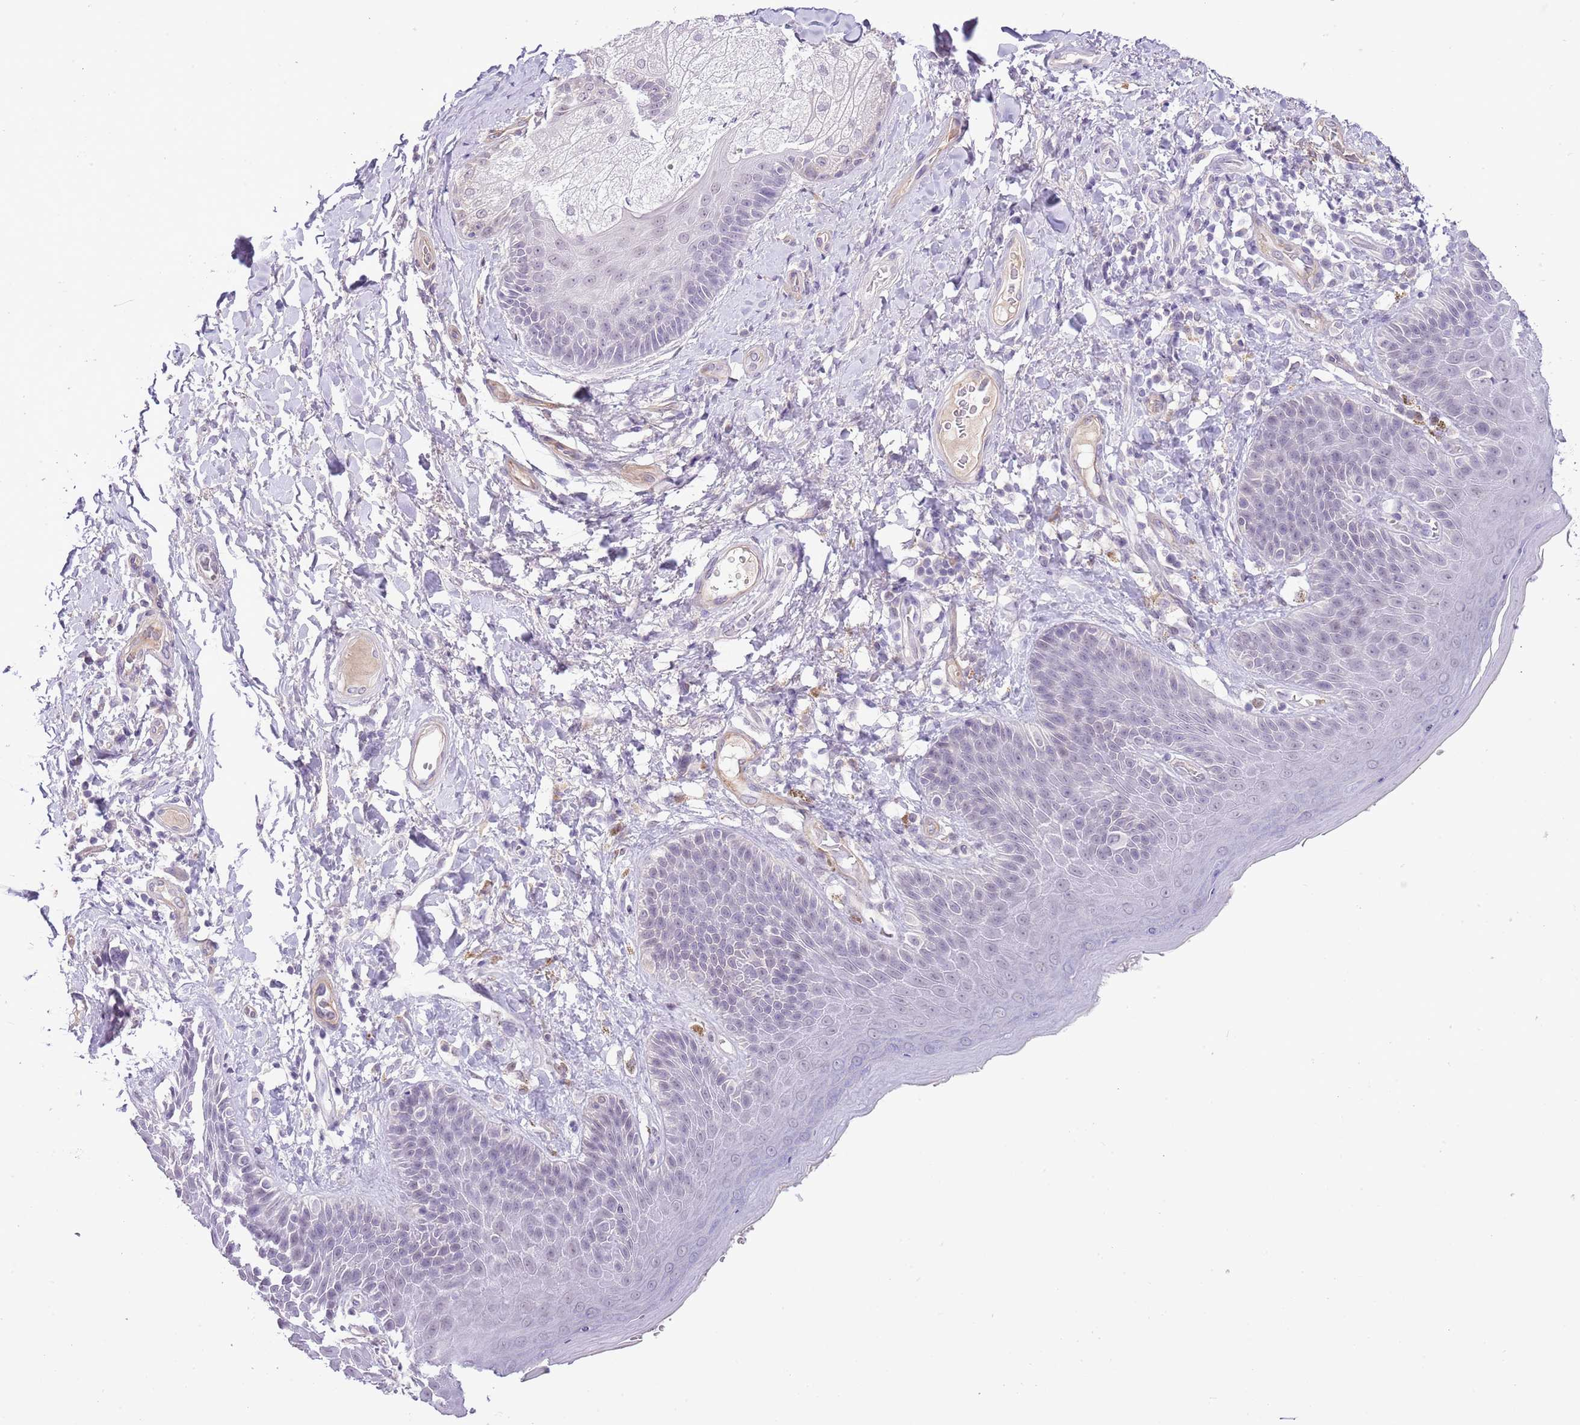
{"staining": {"intensity": "weak", "quantity": "<25%", "location": "cytoplasmic/membranous"}, "tissue": "skin", "cell_type": "Epidermal cells", "image_type": "normal", "snomed": [{"axis": "morphology", "description": "Normal tissue, NOS"}, {"axis": "topography", "description": "Anal"}], "caption": "DAB immunohistochemical staining of unremarkable skin reveals no significant staining in epidermal cells. (DAB immunohistochemistry with hematoxylin counter stain).", "gene": "MIDN", "patient": {"sex": "female", "age": 89}}